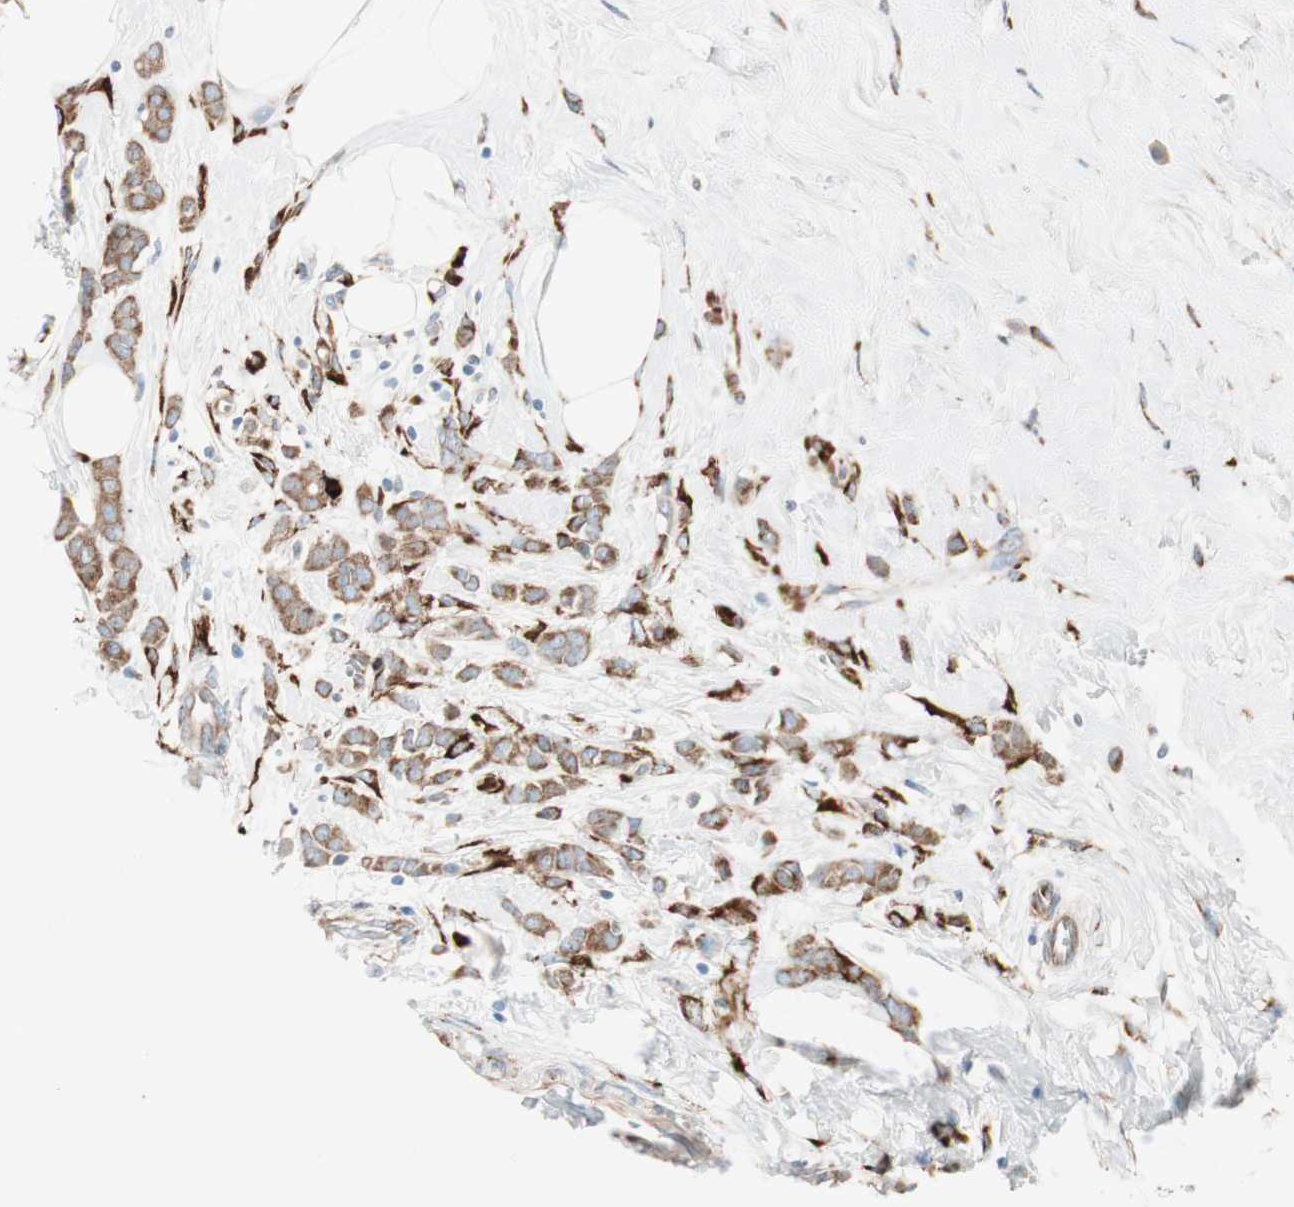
{"staining": {"intensity": "moderate", "quantity": ">75%", "location": "cytoplasmic/membranous"}, "tissue": "breast cancer", "cell_type": "Tumor cells", "image_type": "cancer", "snomed": [{"axis": "morphology", "description": "Lobular carcinoma, in situ"}, {"axis": "morphology", "description": "Lobular carcinoma"}, {"axis": "topography", "description": "Breast"}], "caption": "This is an image of IHC staining of breast cancer, which shows moderate positivity in the cytoplasmic/membranous of tumor cells.", "gene": "P4HTM", "patient": {"sex": "female", "age": 41}}